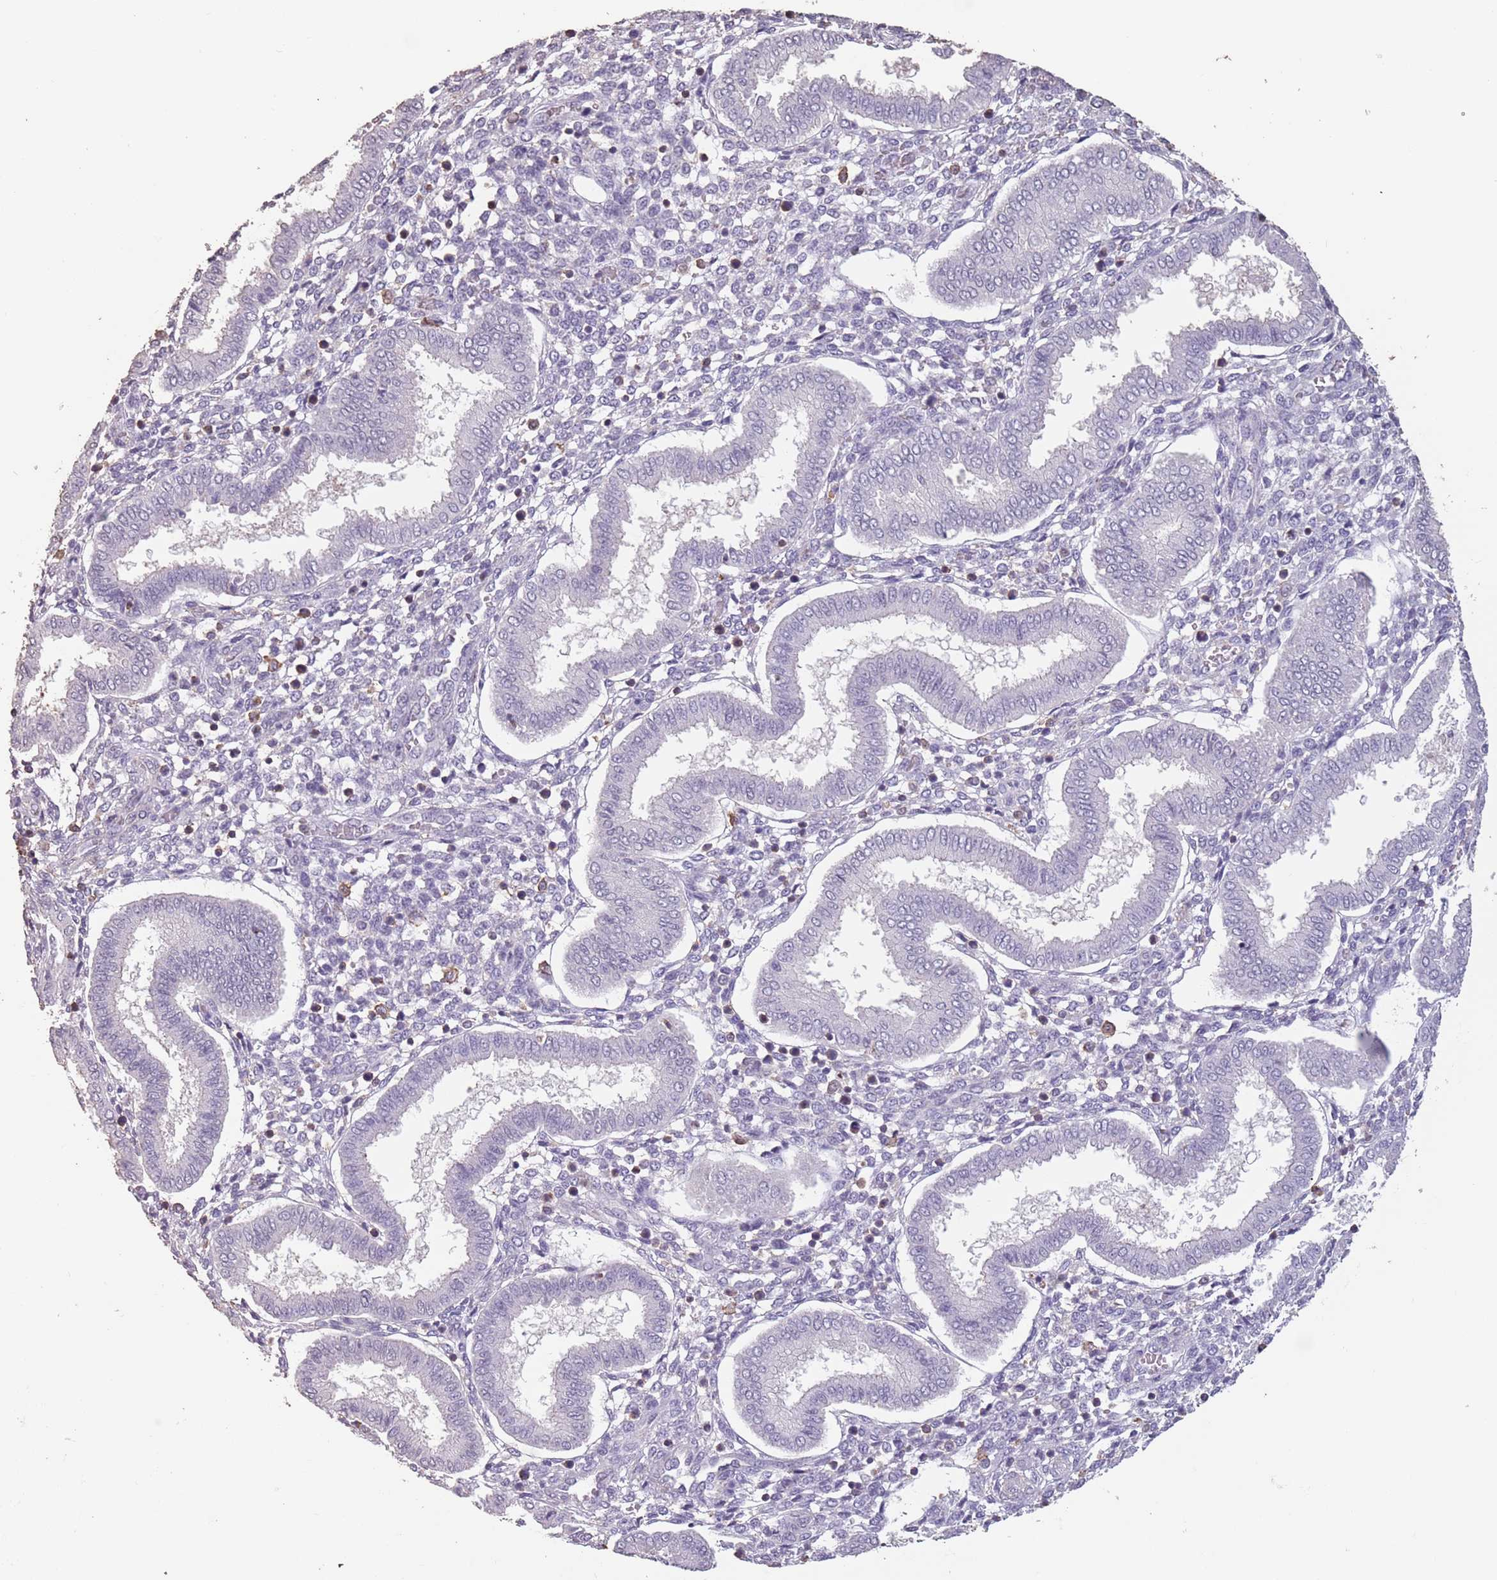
{"staining": {"intensity": "negative", "quantity": "none", "location": "none"}, "tissue": "endometrium", "cell_type": "Cells in endometrial stroma", "image_type": "normal", "snomed": [{"axis": "morphology", "description": "Normal tissue, NOS"}, {"axis": "topography", "description": "Endometrium"}], "caption": "Human endometrium stained for a protein using IHC demonstrates no positivity in cells in endometrial stroma.", "gene": "SUN5", "patient": {"sex": "female", "age": 24}}